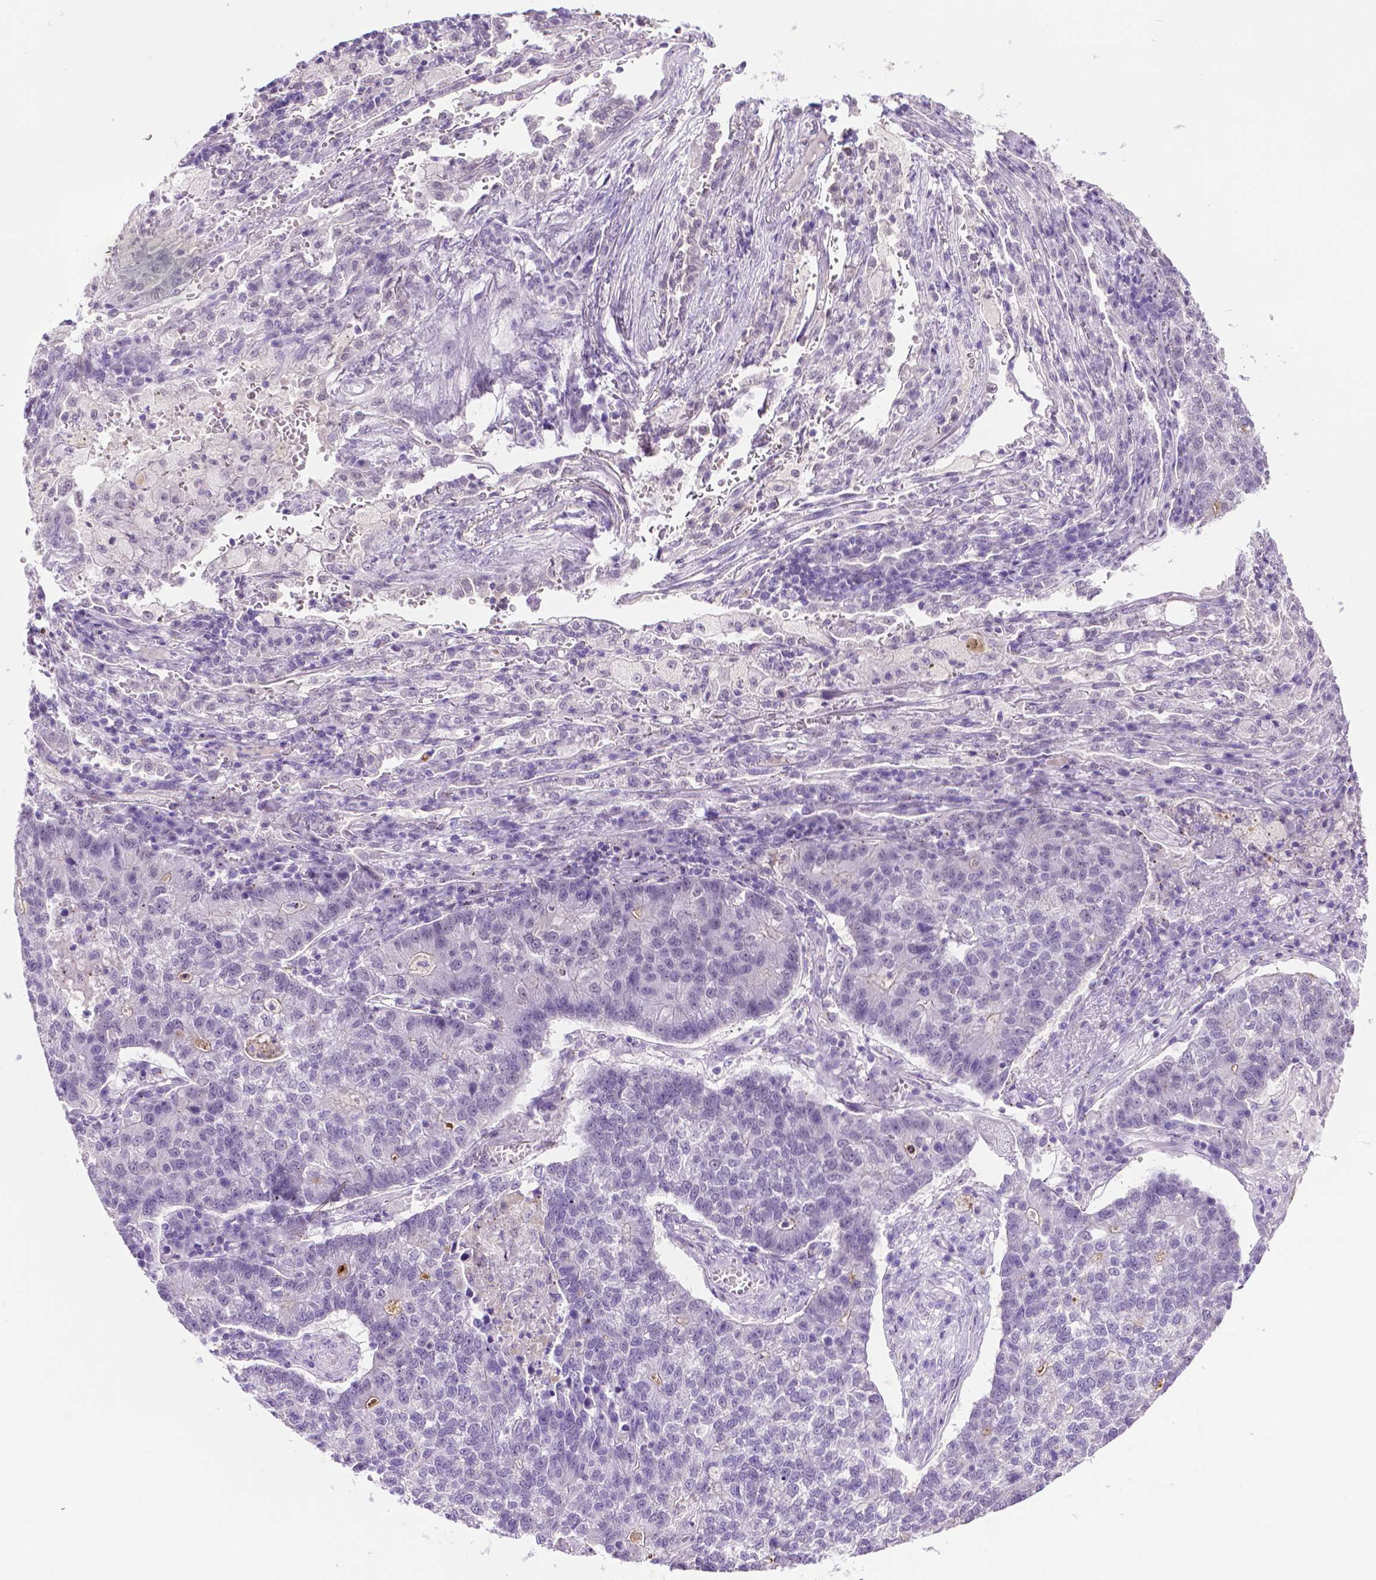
{"staining": {"intensity": "negative", "quantity": "none", "location": "none"}, "tissue": "lung cancer", "cell_type": "Tumor cells", "image_type": "cancer", "snomed": [{"axis": "morphology", "description": "Adenocarcinoma, NOS"}, {"axis": "topography", "description": "Lung"}], "caption": "IHC histopathology image of neoplastic tissue: human lung cancer stained with DAB (3,3'-diaminobenzidine) shows no significant protein staining in tumor cells. (DAB (3,3'-diaminobenzidine) immunohistochemistry (IHC) visualized using brightfield microscopy, high magnification).", "gene": "MMP27", "patient": {"sex": "male", "age": 57}}